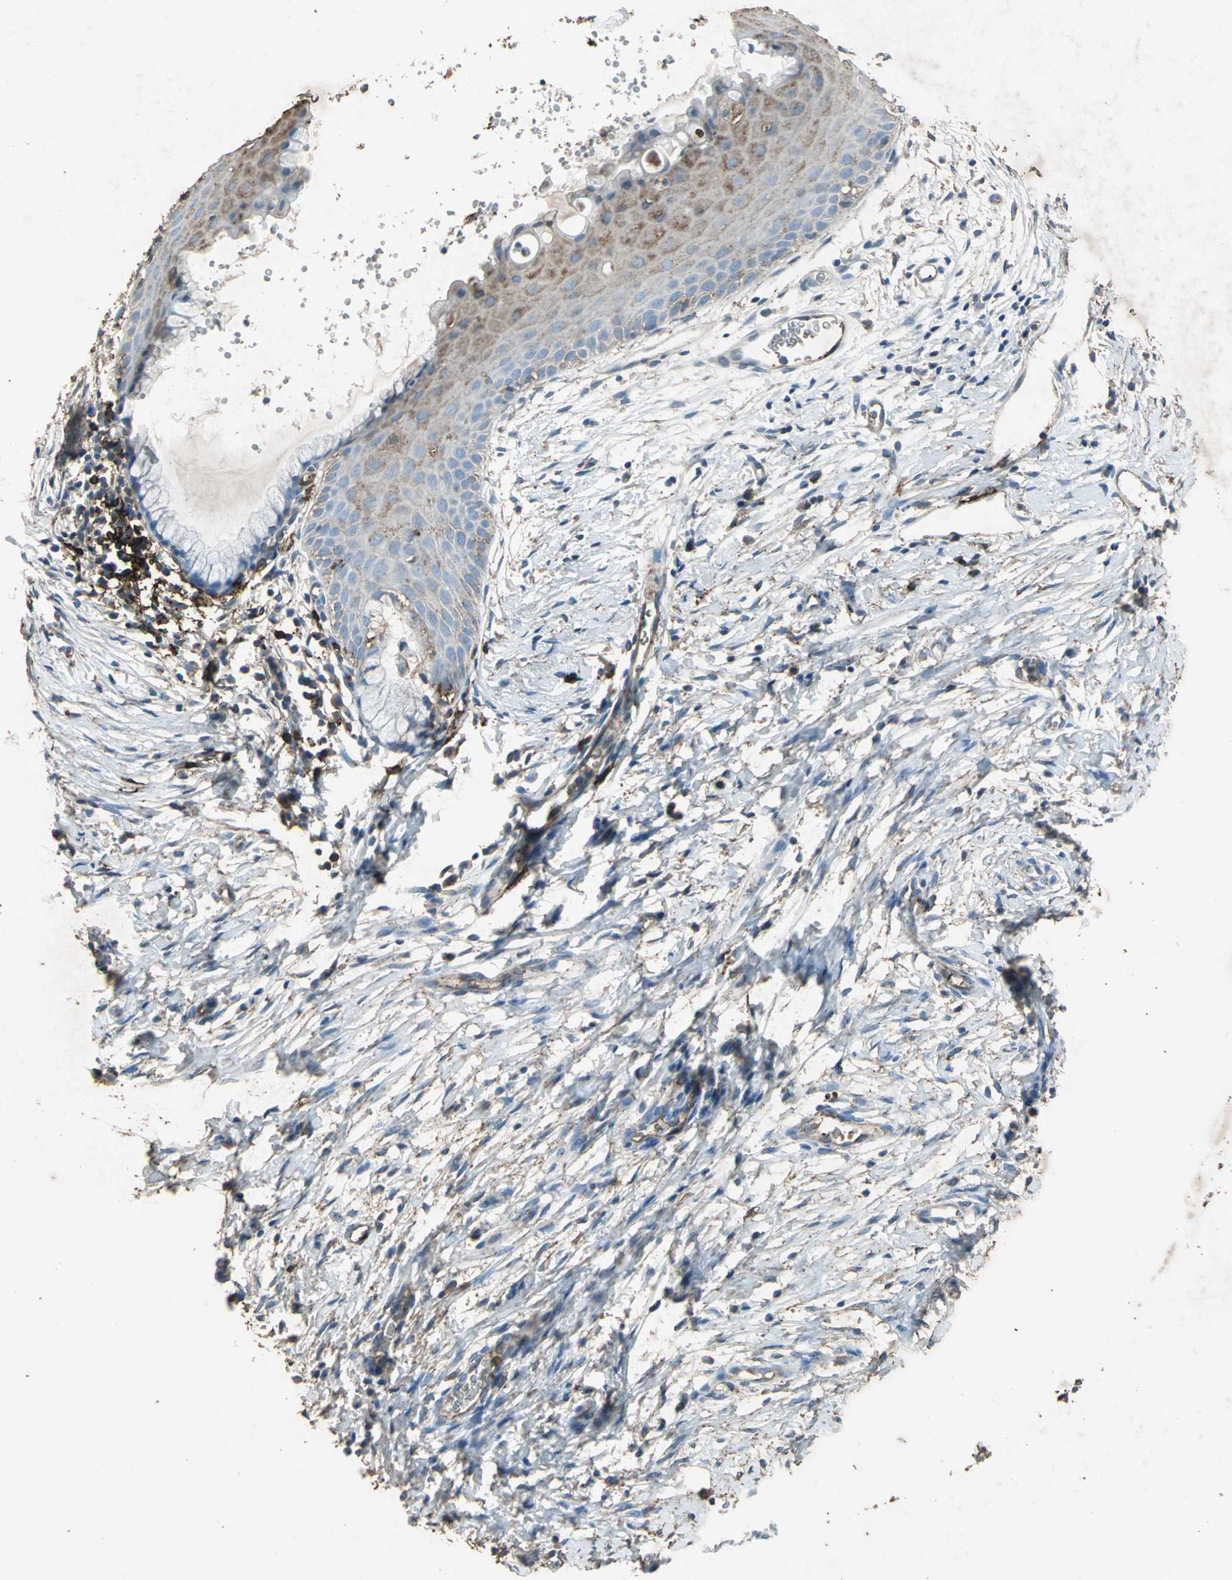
{"staining": {"intensity": "moderate", "quantity": "25%-75%", "location": "cytoplasmic/membranous"}, "tissue": "cervix", "cell_type": "Glandular cells", "image_type": "normal", "snomed": [{"axis": "morphology", "description": "Normal tissue, NOS"}, {"axis": "topography", "description": "Cervix"}], "caption": "A medium amount of moderate cytoplasmic/membranous staining is present in approximately 25%-75% of glandular cells in normal cervix. (IHC, brightfield microscopy, high magnification).", "gene": "CCR6", "patient": {"sex": "female", "age": 39}}